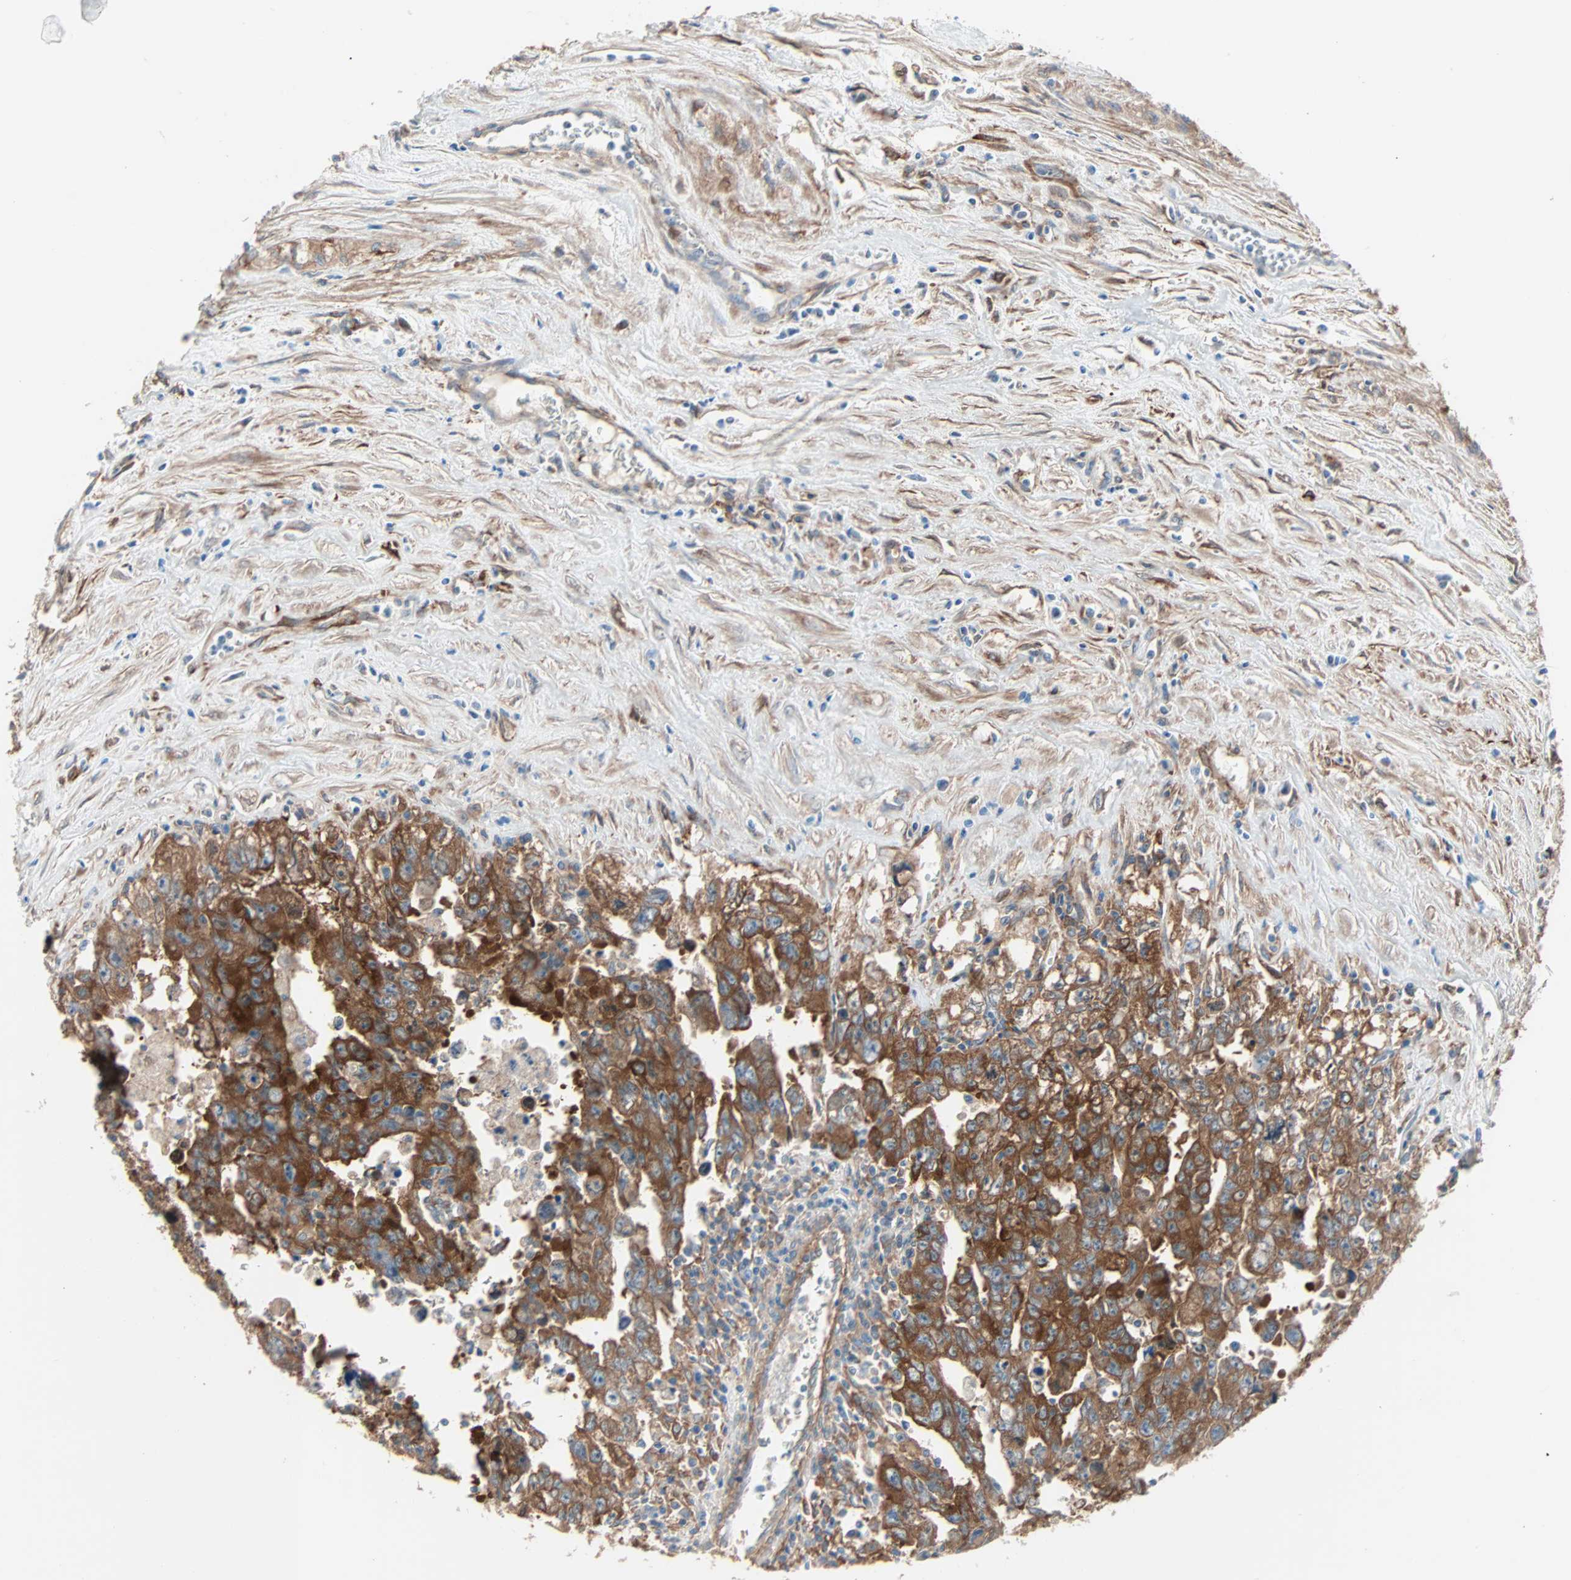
{"staining": {"intensity": "strong", "quantity": ">75%", "location": "cytoplasmic/membranous"}, "tissue": "testis cancer", "cell_type": "Tumor cells", "image_type": "cancer", "snomed": [{"axis": "morphology", "description": "Carcinoma, Embryonal, NOS"}, {"axis": "topography", "description": "Testis"}], "caption": "A high-resolution photomicrograph shows immunohistochemistry staining of testis cancer (embryonal carcinoma), which shows strong cytoplasmic/membranous expression in approximately >75% of tumor cells.", "gene": "EPB41L2", "patient": {"sex": "male", "age": 28}}